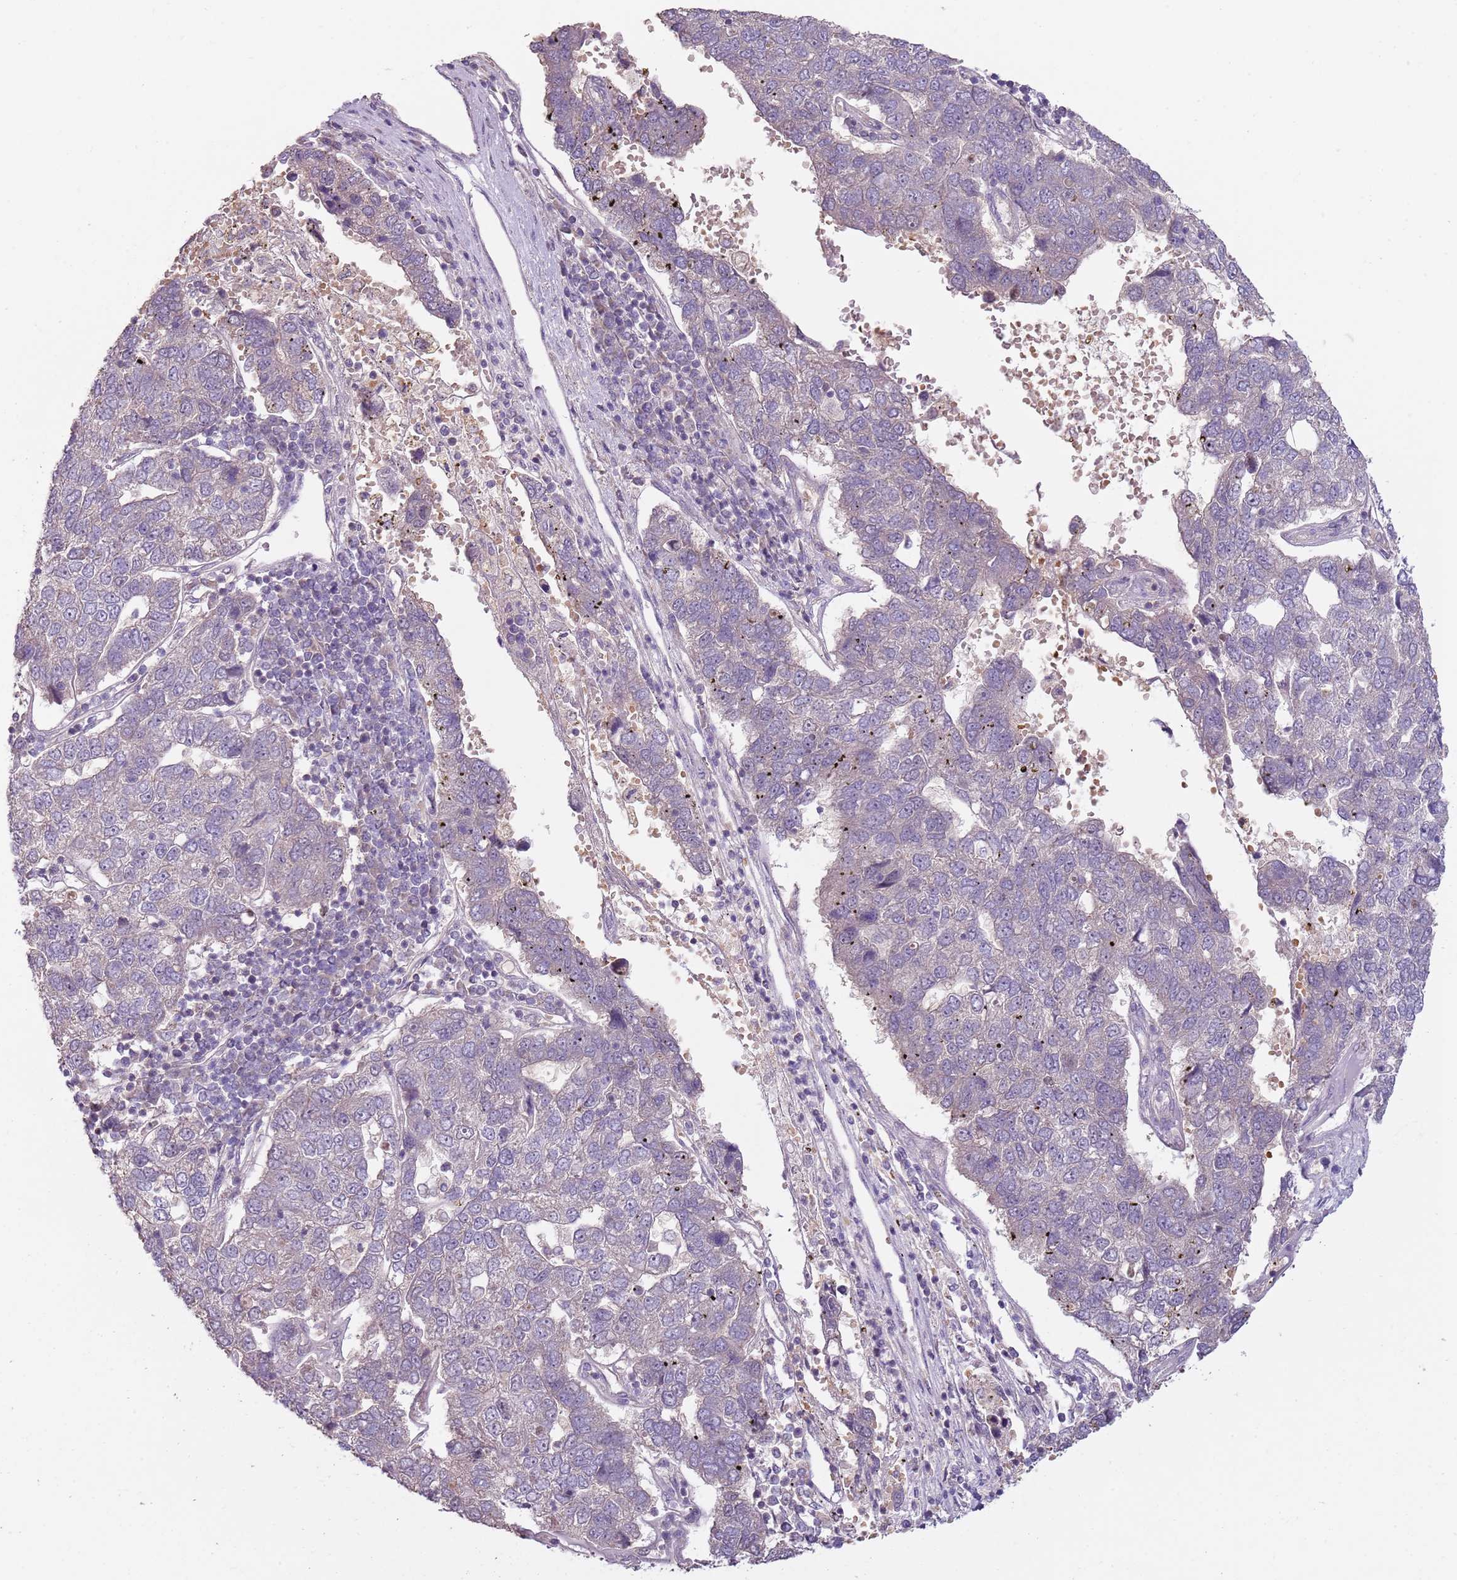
{"staining": {"intensity": "negative", "quantity": "none", "location": "none"}, "tissue": "pancreatic cancer", "cell_type": "Tumor cells", "image_type": "cancer", "snomed": [{"axis": "morphology", "description": "Adenocarcinoma, NOS"}, {"axis": "topography", "description": "Pancreas"}], "caption": "DAB immunohistochemical staining of pancreatic cancer displays no significant positivity in tumor cells.", "gene": "TEKT4", "patient": {"sex": "female", "age": 61}}